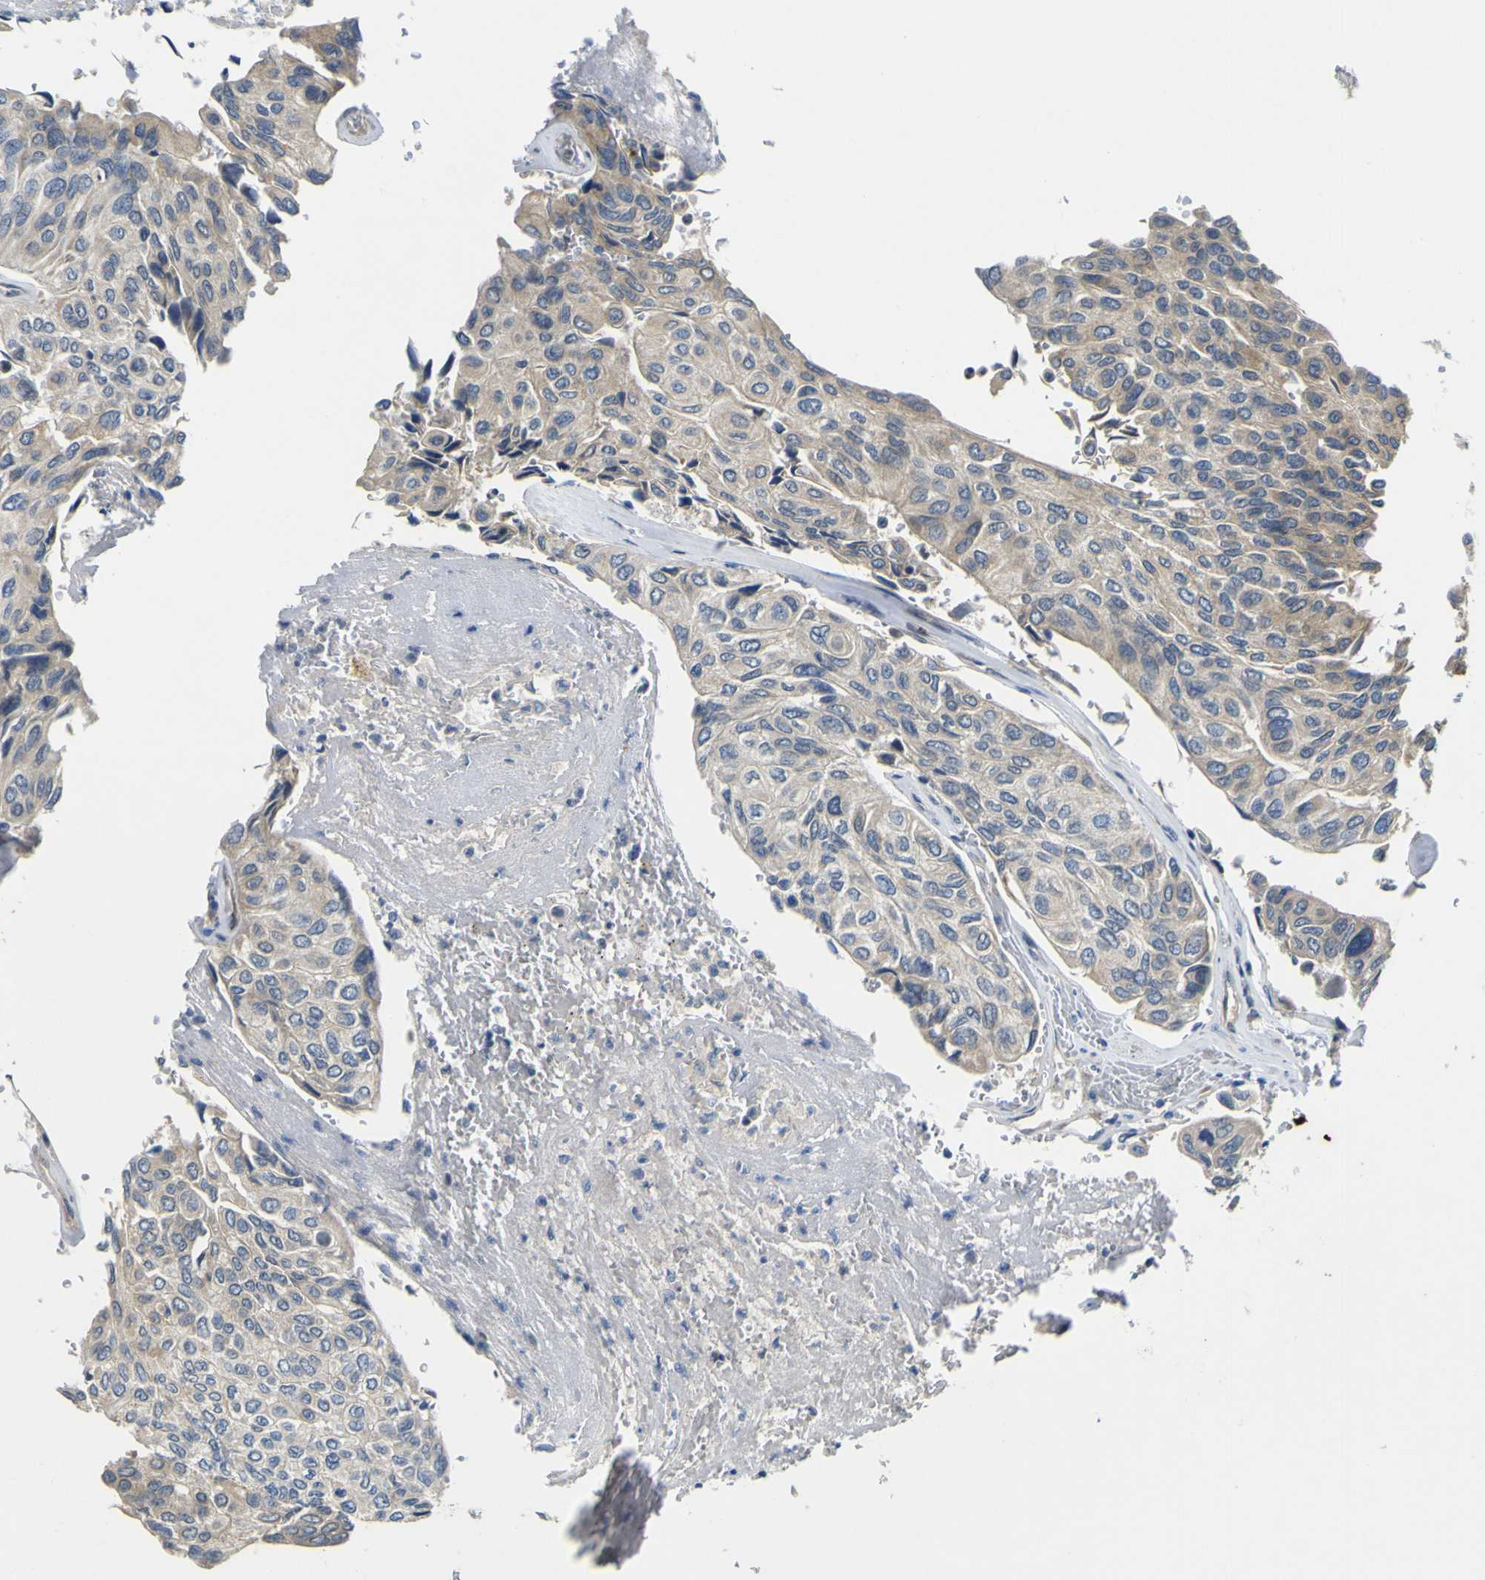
{"staining": {"intensity": "weak", "quantity": "<25%", "location": "cytoplasmic/membranous"}, "tissue": "urothelial cancer", "cell_type": "Tumor cells", "image_type": "cancer", "snomed": [{"axis": "morphology", "description": "Urothelial carcinoma, High grade"}, {"axis": "topography", "description": "Urinary bladder"}], "caption": "A photomicrograph of high-grade urothelial carcinoma stained for a protein demonstrates no brown staining in tumor cells.", "gene": "LDLR", "patient": {"sex": "male", "age": 66}}